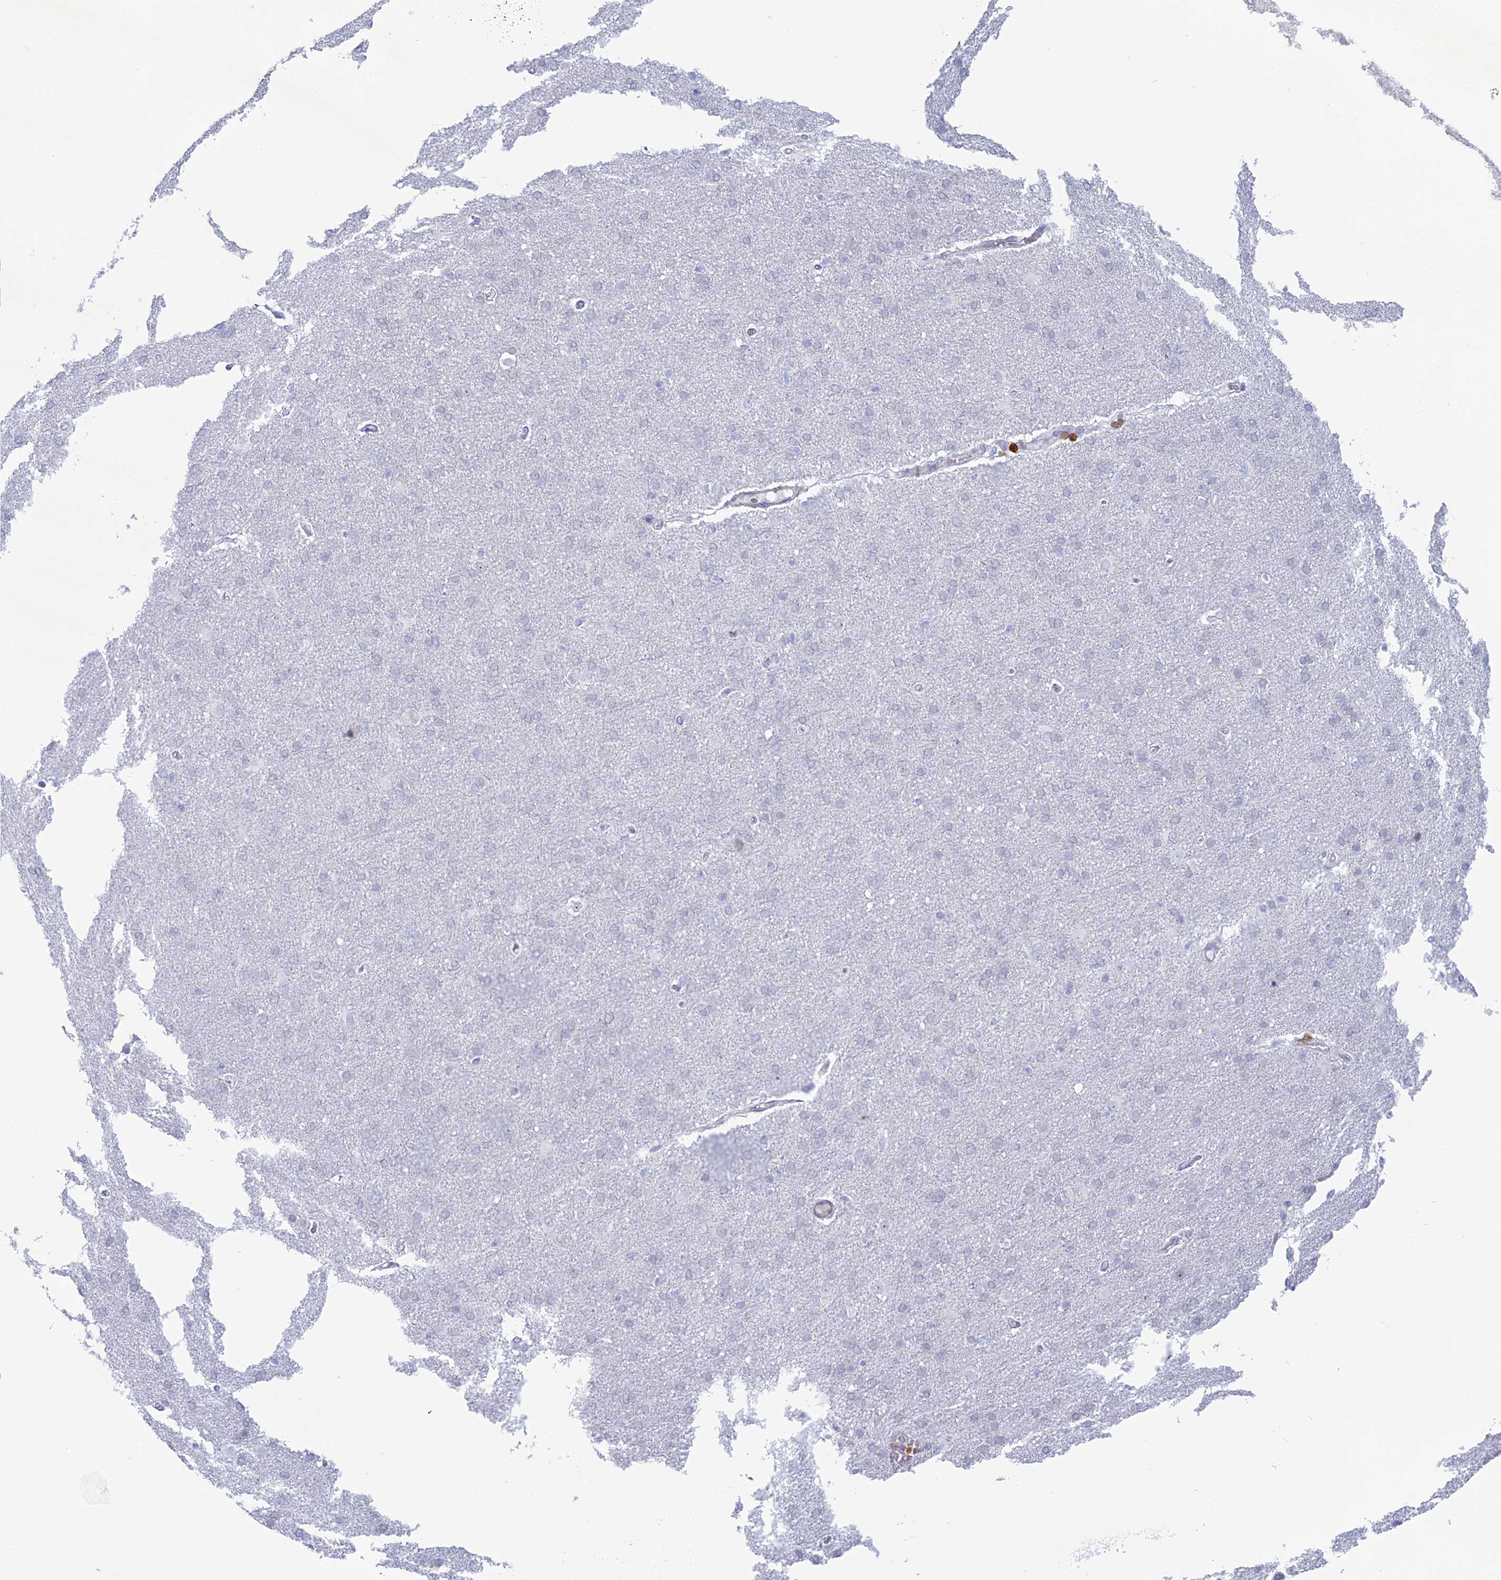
{"staining": {"intensity": "negative", "quantity": "none", "location": "none"}, "tissue": "cerebral cortex", "cell_type": "Endothelial cells", "image_type": "normal", "snomed": [{"axis": "morphology", "description": "Normal tissue, NOS"}, {"axis": "topography", "description": "Cerebral cortex"}], "caption": "Human cerebral cortex stained for a protein using IHC demonstrates no expression in endothelial cells.", "gene": "PGBD4", "patient": {"sex": "male", "age": 62}}